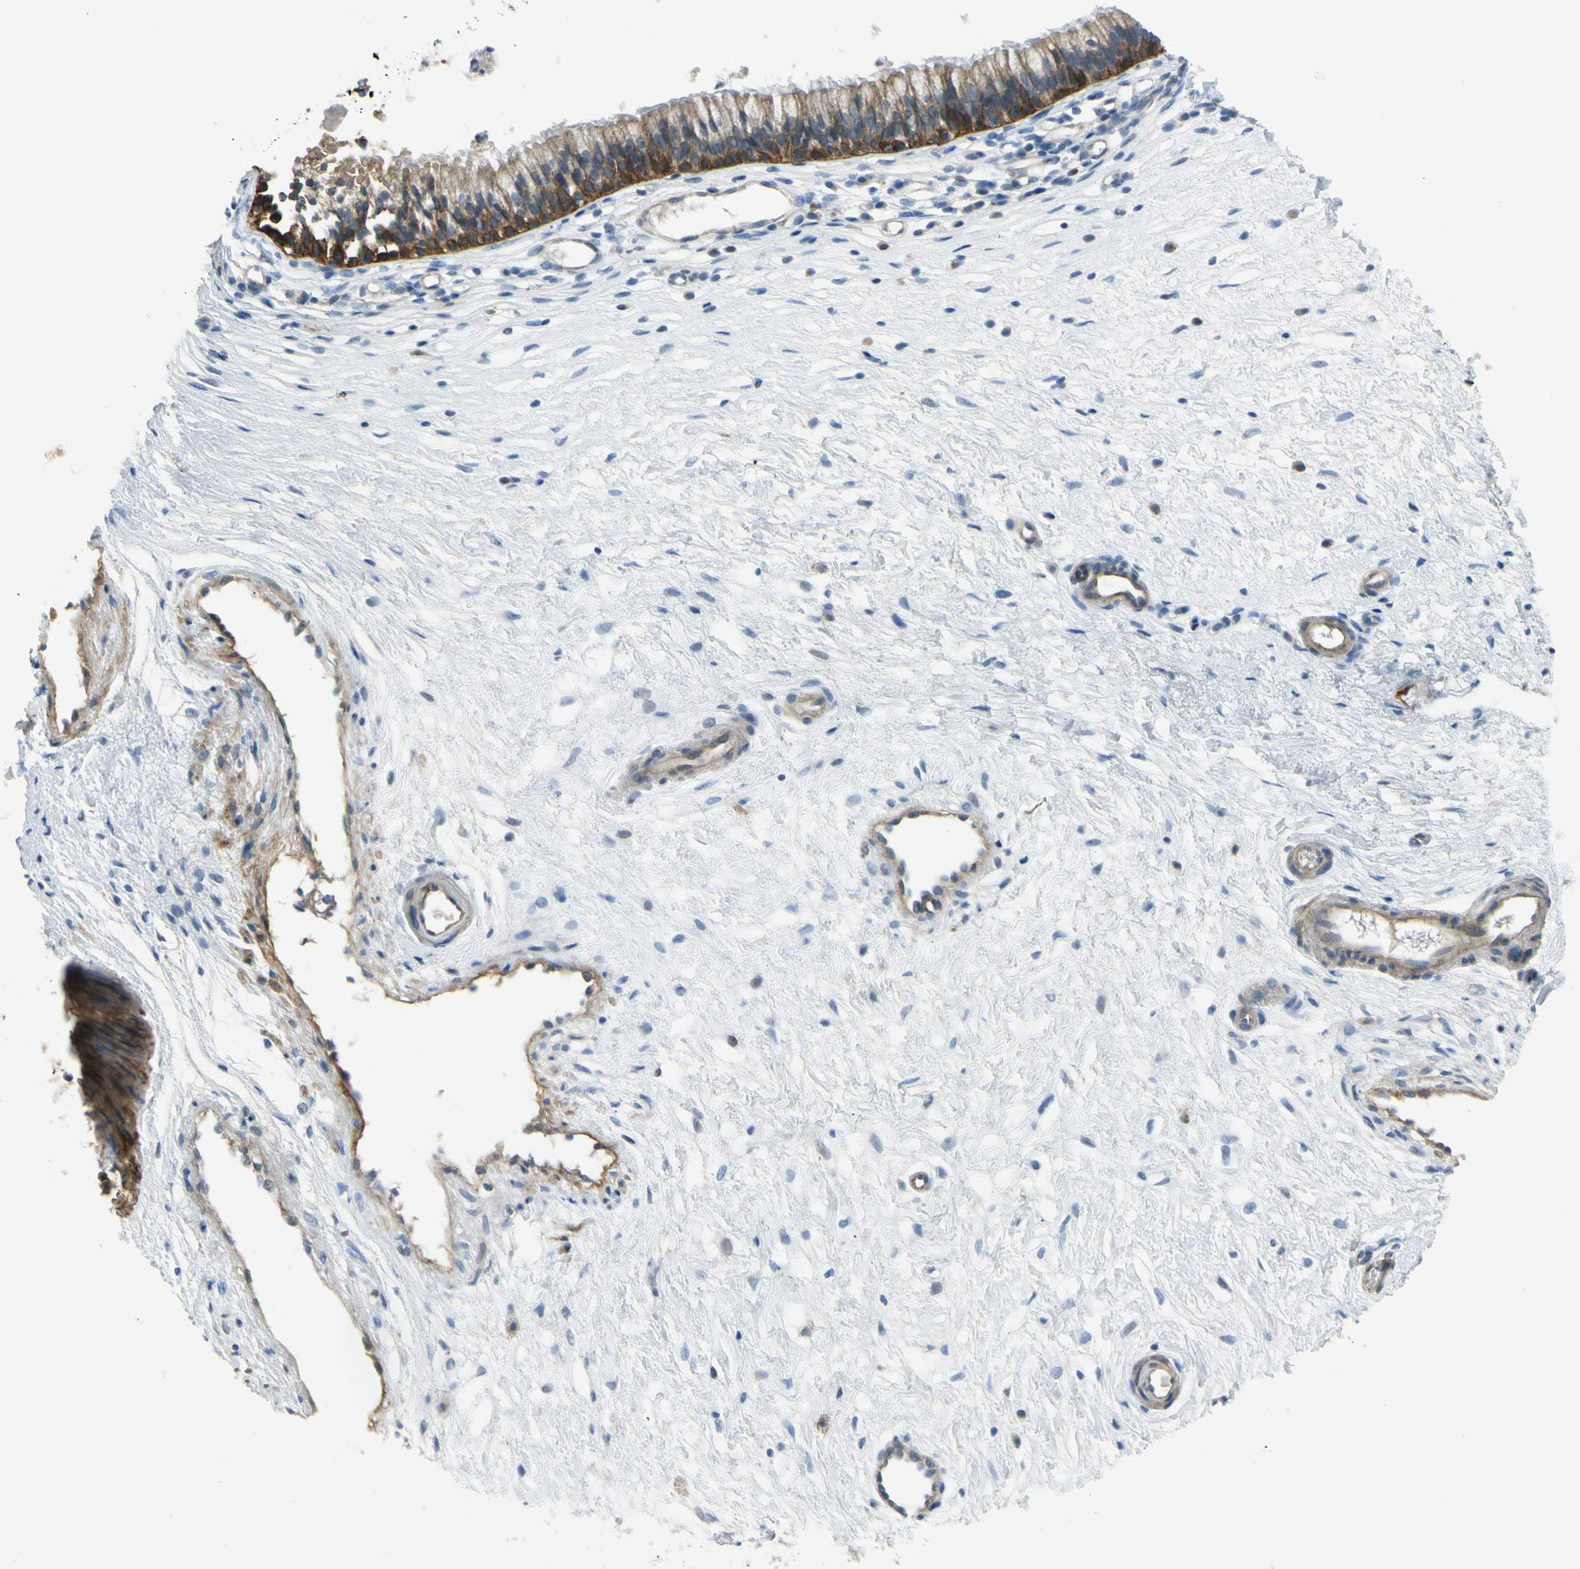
{"staining": {"intensity": "strong", "quantity": ">75%", "location": "cytoplasmic/membranous"}, "tissue": "nasopharynx", "cell_type": "Respiratory epithelial cells", "image_type": "normal", "snomed": [{"axis": "morphology", "description": "Normal tissue, NOS"}, {"axis": "topography", "description": "Nasopharynx"}], "caption": "DAB (3,3'-diaminobenzidine) immunohistochemical staining of normal human nasopharynx shows strong cytoplasmic/membranous protein expression in approximately >75% of respiratory epithelial cells. (DAB (3,3'-diaminobenzidine) IHC with brightfield microscopy, high magnification).", "gene": "ITGA3", "patient": {"sex": "male", "age": 21}}